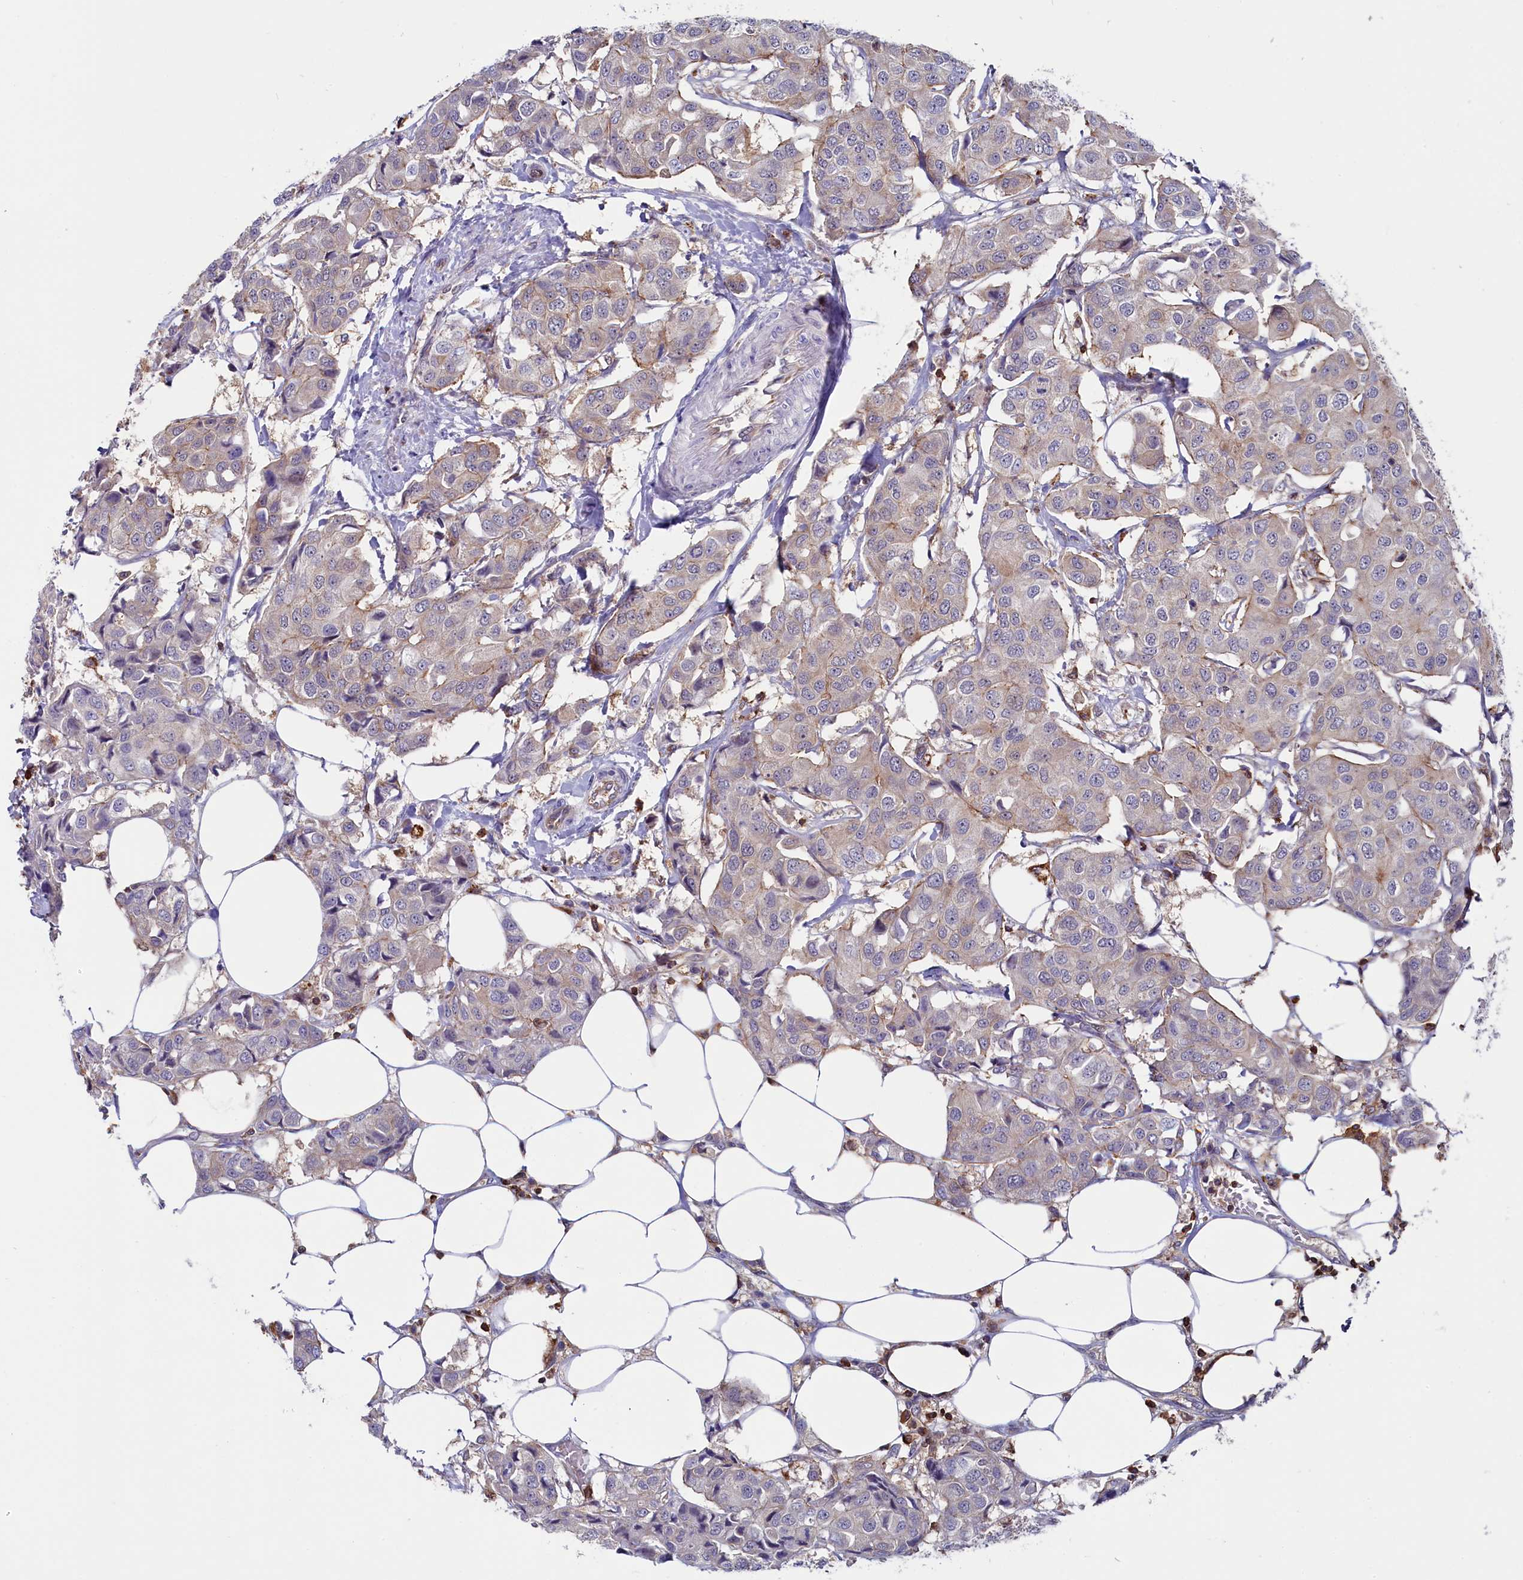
{"staining": {"intensity": "weak", "quantity": "<25%", "location": "cytoplasmic/membranous"}, "tissue": "breast cancer", "cell_type": "Tumor cells", "image_type": "cancer", "snomed": [{"axis": "morphology", "description": "Duct carcinoma"}, {"axis": "topography", "description": "Breast"}], "caption": "Immunohistochemistry (IHC) image of neoplastic tissue: breast invasive ductal carcinoma stained with DAB (3,3'-diaminobenzidine) demonstrates no significant protein positivity in tumor cells.", "gene": "CIAPIN1", "patient": {"sex": "female", "age": 80}}